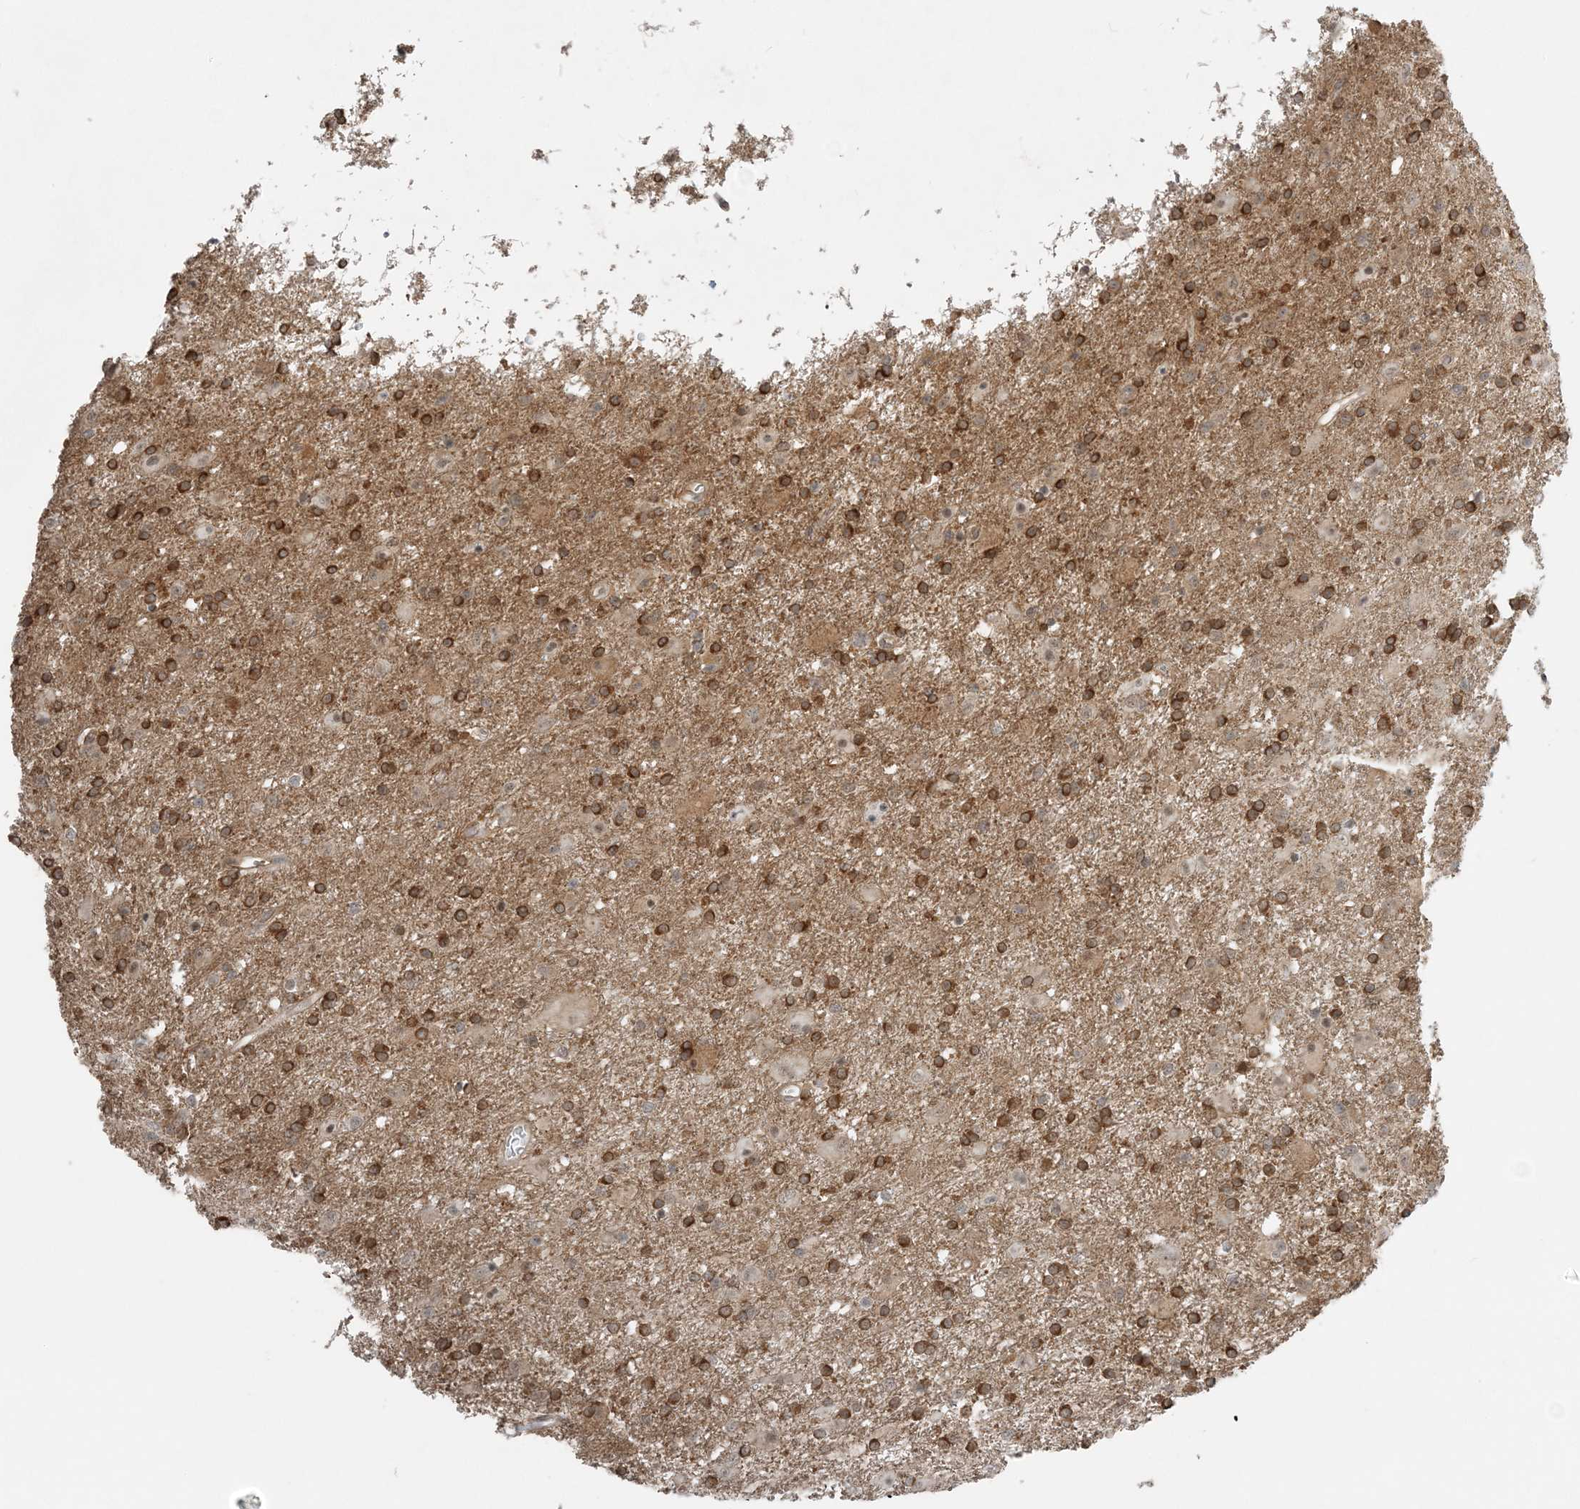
{"staining": {"intensity": "moderate", "quantity": "25%-75%", "location": "cytoplasmic/membranous"}, "tissue": "glioma", "cell_type": "Tumor cells", "image_type": "cancer", "snomed": [{"axis": "morphology", "description": "Glioma, malignant, Low grade"}, {"axis": "topography", "description": "Brain"}], "caption": "Low-grade glioma (malignant) was stained to show a protein in brown. There is medium levels of moderate cytoplasmic/membranous expression in approximately 25%-75% of tumor cells. (IHC, brightfield microscopy, high magnification).", "gene": "ATP11A", "patient": {"sex": "male", "age": 65}}